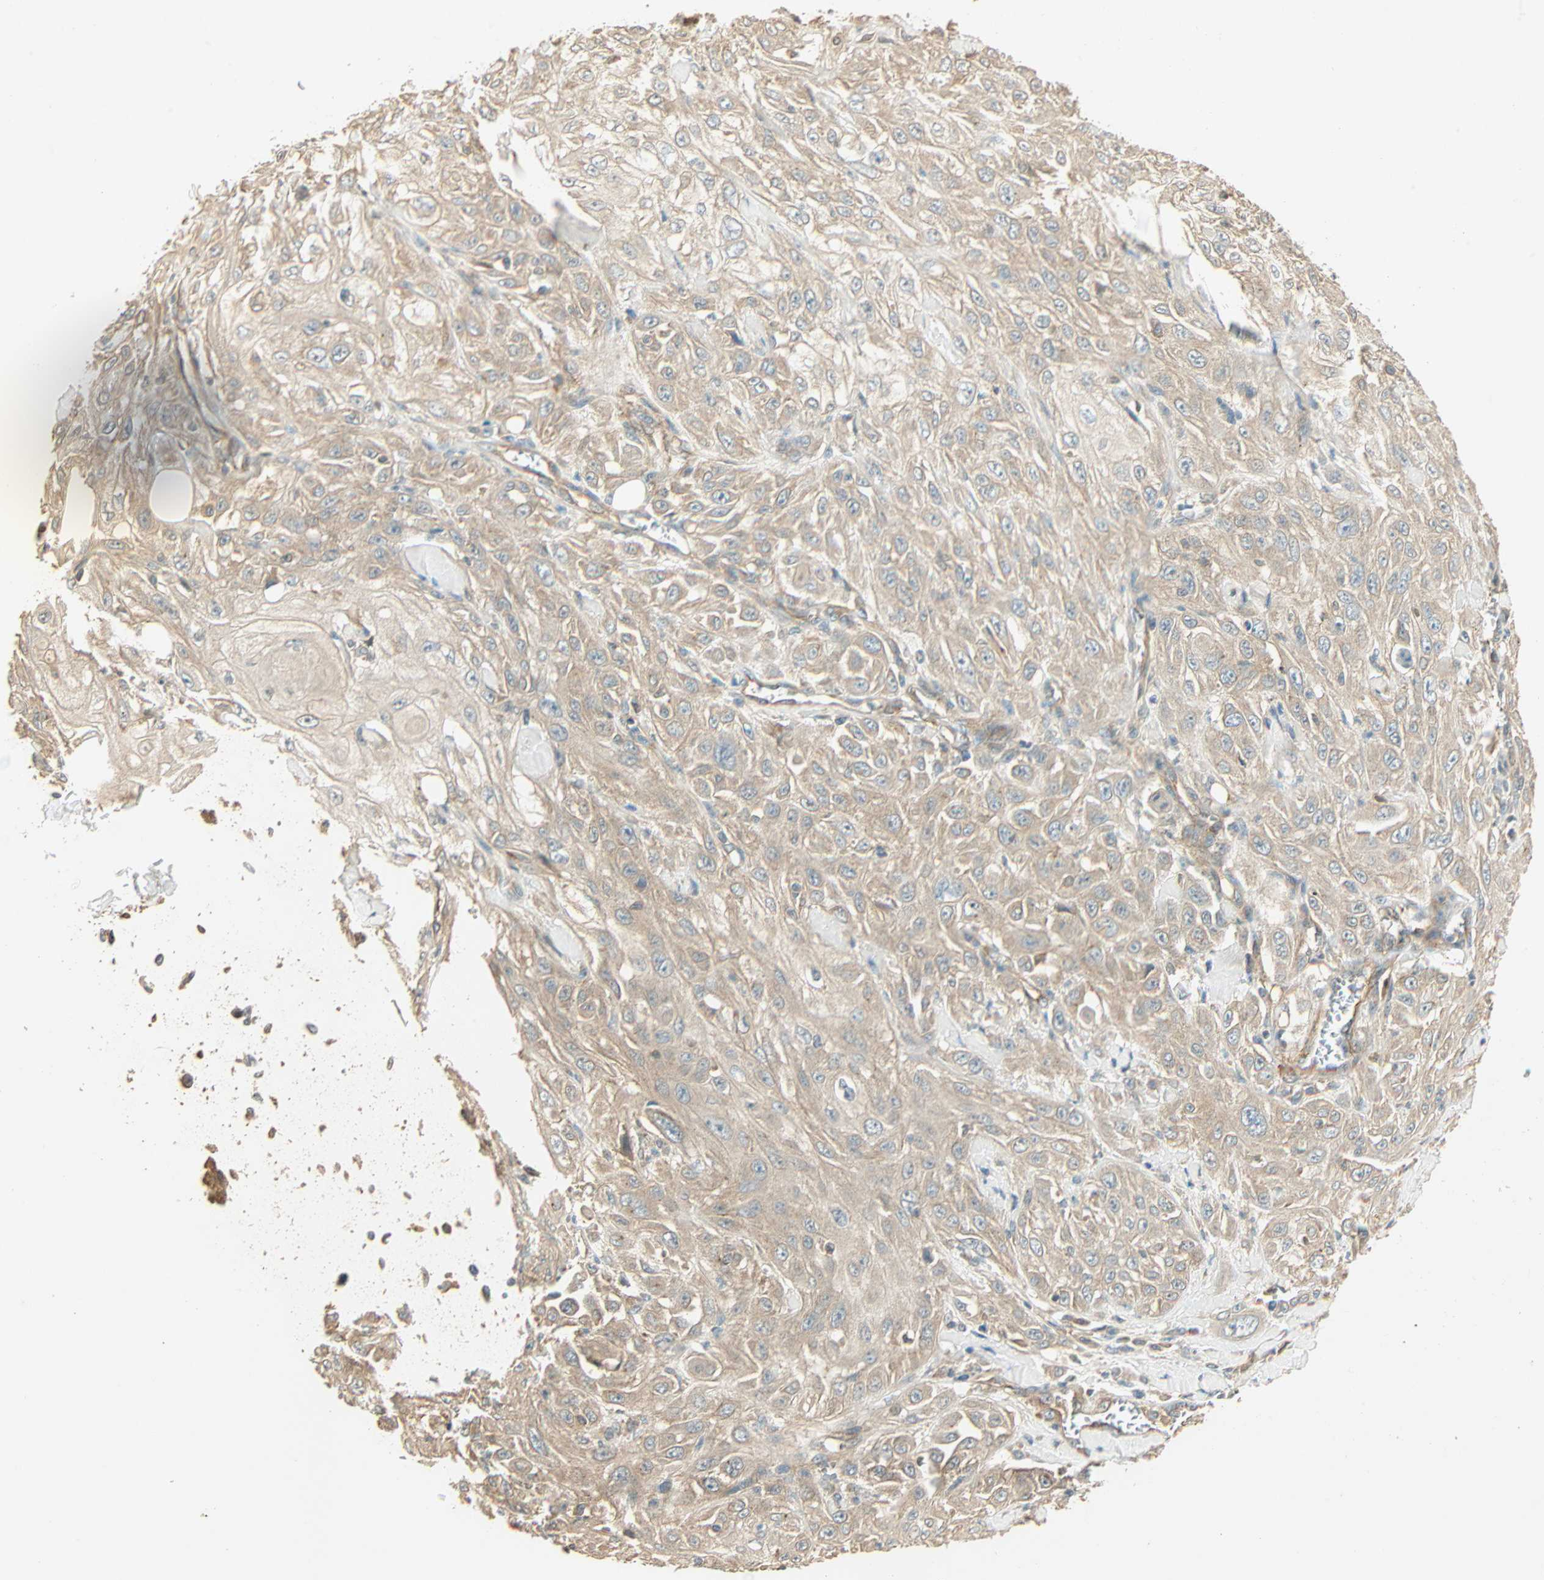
{"staining": {"intensity": "weak", "quantity": ">75%", "location": "cytoplasmic/membranous"}, "tissue": "skin cancer", "cell_type": "Tumor cells", "image_type": "cancer", "snomed": [{"axis": "morphology", "description": "Squamous cell carcinoma, NOS"}, {"axis": "morphology", "description": "Squamous cell carcinoma, metastatic, NOS"}, {"axis": "topography", "description": "Skin"}, {"axis": "topography", "description": "Lymph node"}], "caption": "Immunohistochemistry (IHC) (DAB) staining of human skin squamous cell carcinoma displays weak cytoplasmic/membranous protein expression in about >75% of tumor cells.", "gene": "GALK1", "patient": {"sex": "male", "age": 75}}